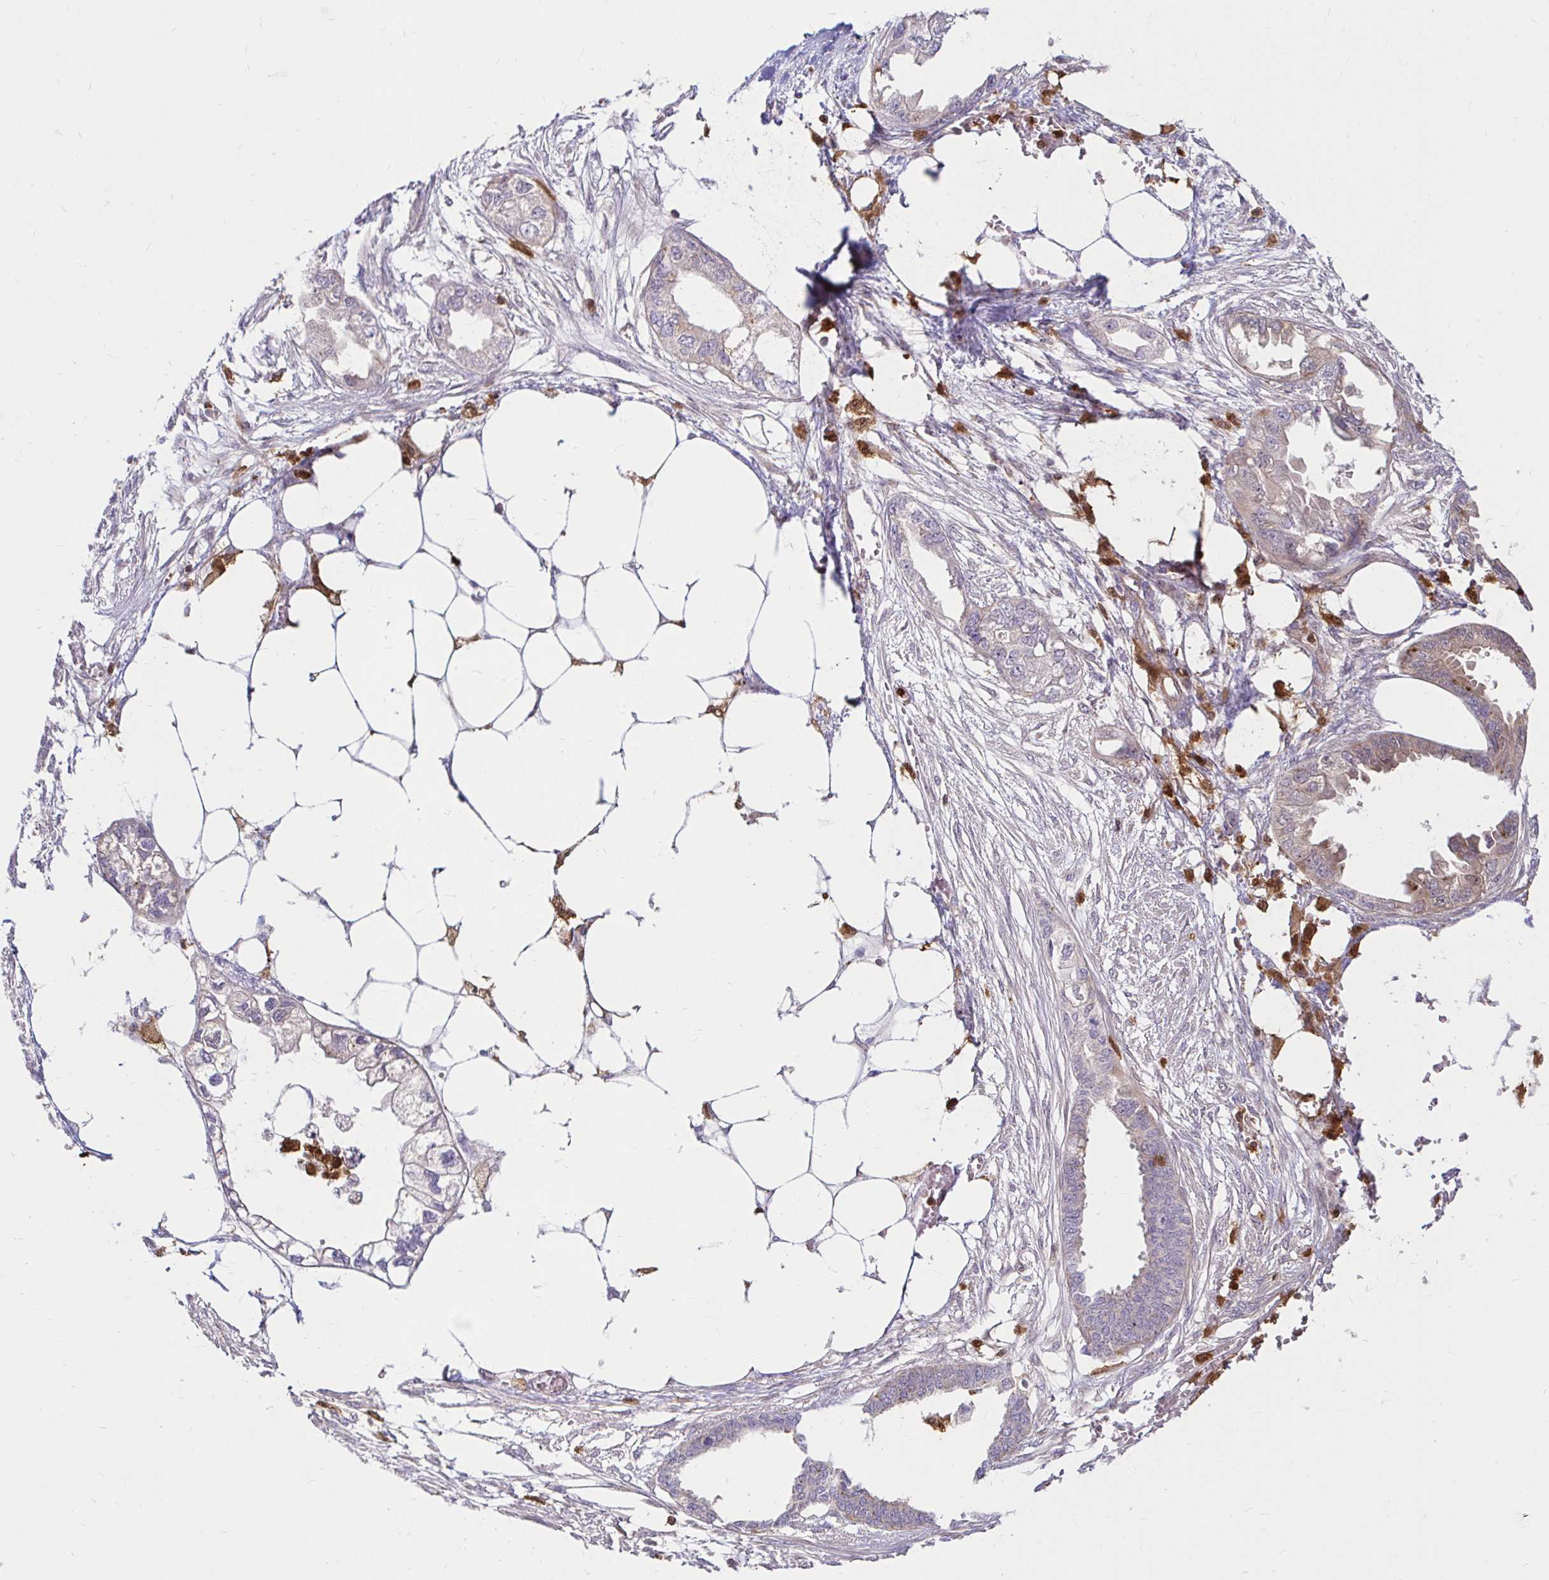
{"staining": {"intensity": "weak", "quantity": "25%-75%", "location": "cytoplasmic/membranous"}, "tissue": "endometrial cancer", "cell_type": "Tumor cells", "image_type": "cancer", "snomed": [{"axis": "morphology", "description": "Adenocarcinoma, NOS"}, {"axis": "morphology", "description": "Adenocarcinoma, metastatic, NOS"}, {"axis": "topography", "description": "Adipose tissue"}, {"axis": "topography", "description": "Endometrium"}], "caption": "Protein expression analysis of human endometrial cancer (metastatic adenocarcinoma) reveals weak cytoplasmic/membranous positivity in about 25%-75% of tumor cells.", "gene": "PYCARD", "patient": {"sex": "female", "age": 67}}